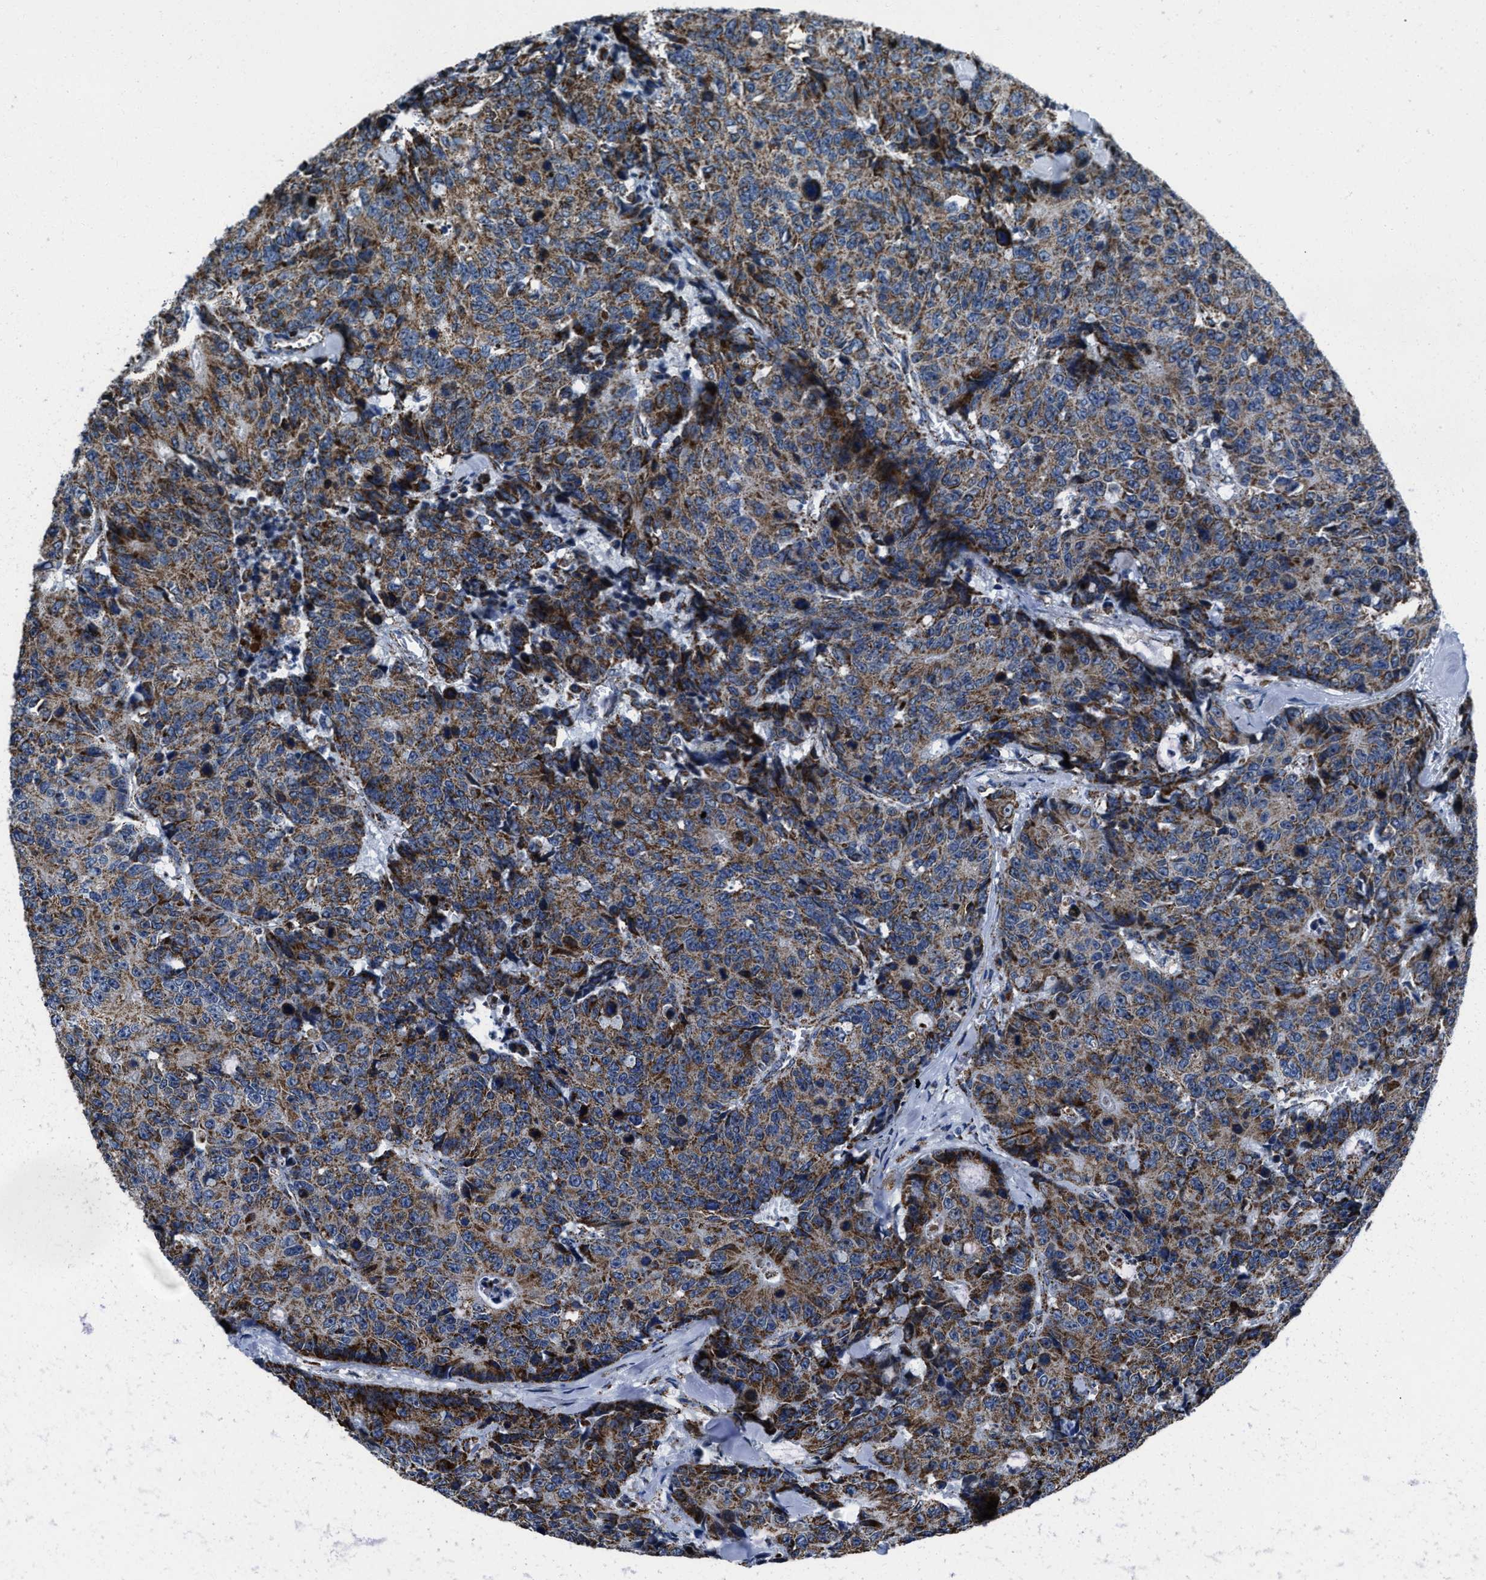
{"staining": {"intensity": "moderate", "quantity": ">75%", "location": "cytoplasmic/membranous"}, "tissue": "colorectal cancer", "cell_type": "Tumor cells", "image_type": "cancer", "snomed": [{"axis": "morphology", "description": "Adenocarcinoma, NOS"}, {"axis": "topography", "description": "Colon"}], "caption": "Immunohistochemical staining of human colorectal cancer (adenocarcinoma) demonstrates moderate cytoplasmic/membranous protein positivity in approximately >75% of tumor cells.", "gene": "NSD3", "patient": {"sex": "female", "age": 86}}